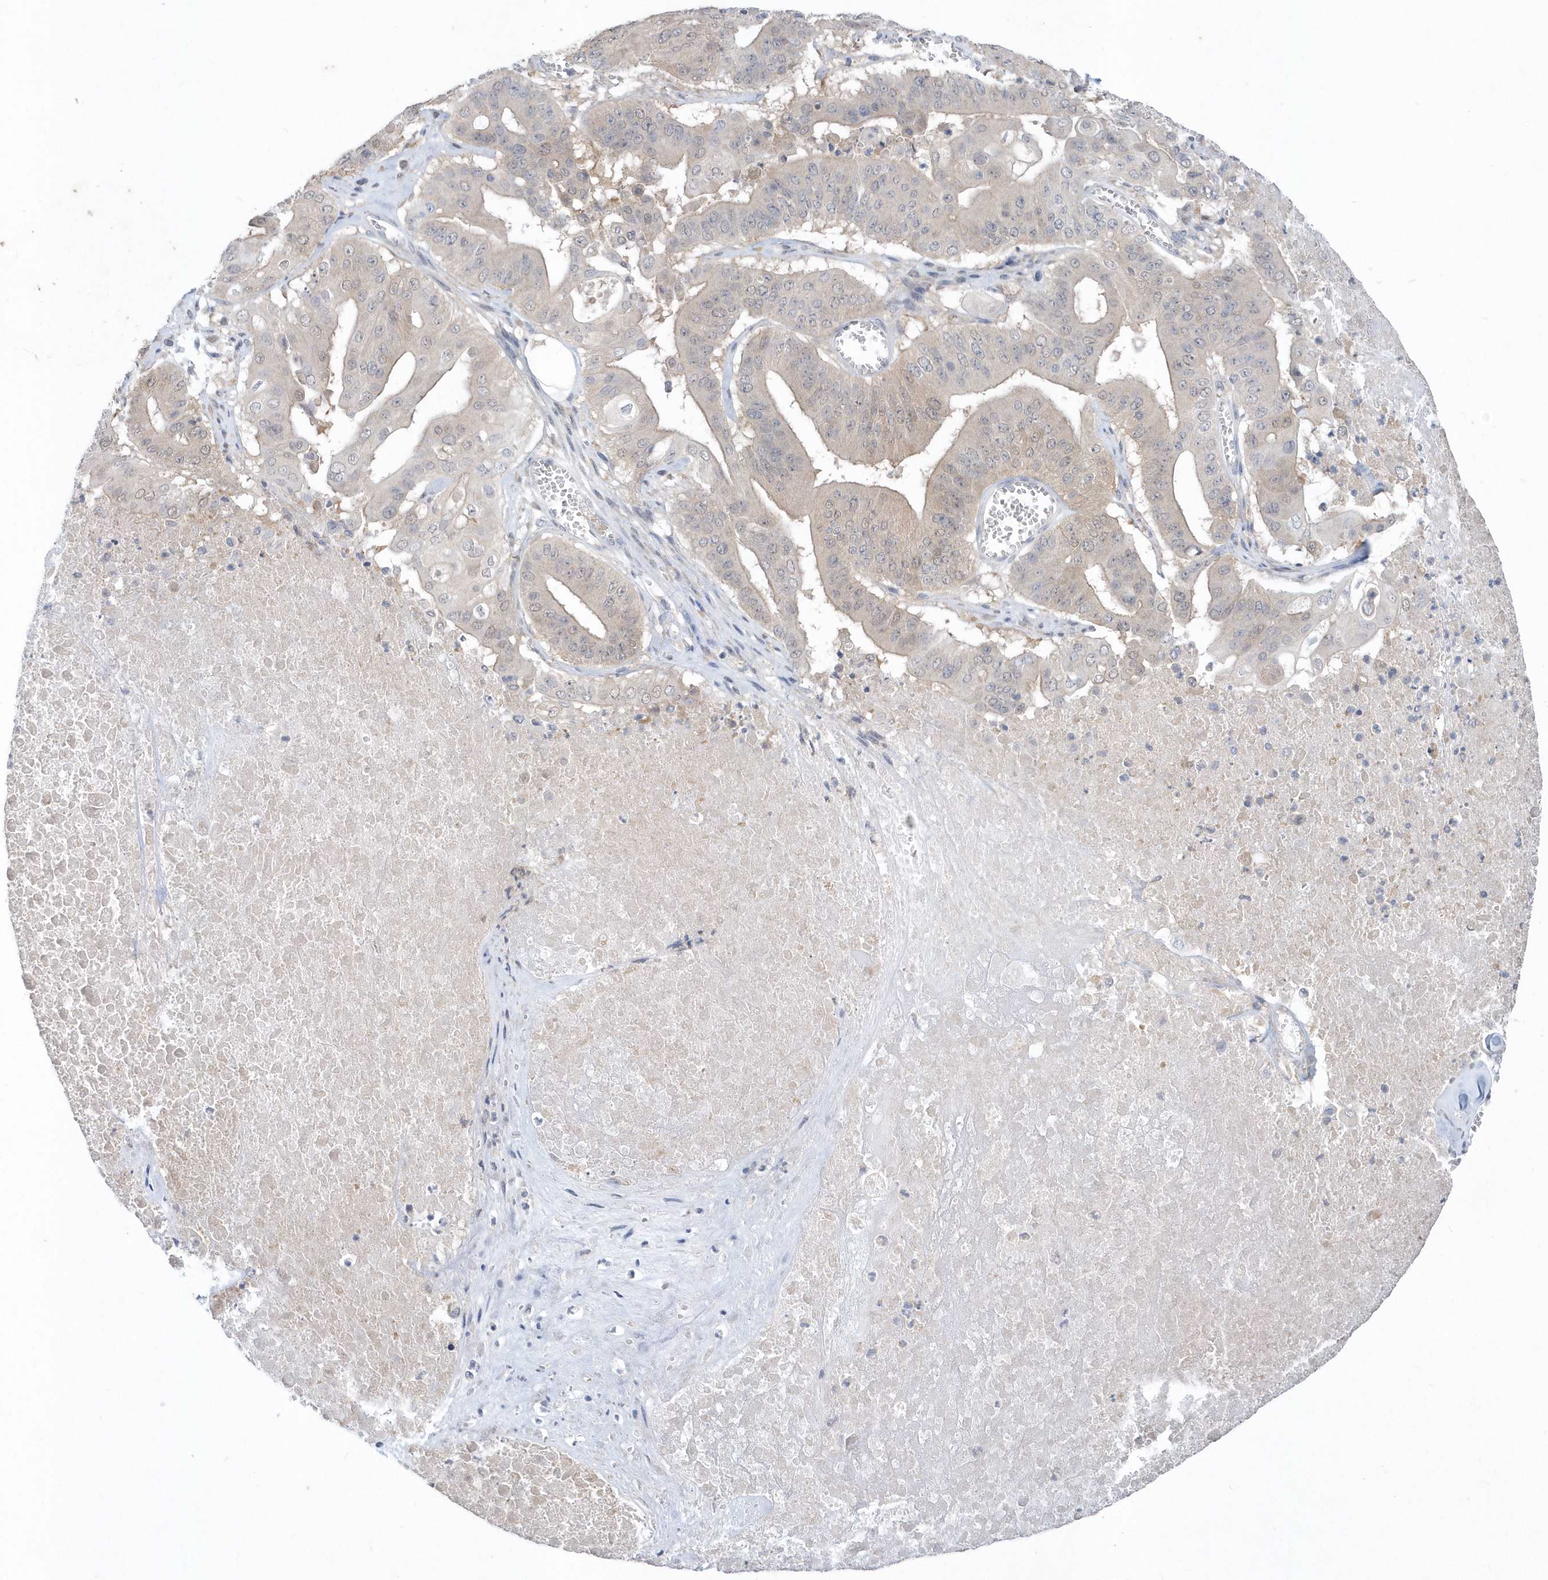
{"staining": {"intensity": "weak", "quantity": "25%-75%", "location": "cytoplasmic/membranous"}, "tissue": "pancreatic cancer", "cell_type": "Tumor cells", "image_type": "cancer", "snomed": [{"axis": "morphology", "description": "Adenocarcinoma, NOS"}, {"axis": "topography", "description": "Pancreas"}], "caption": "Immunohistochemistry of human pancreatic adenocarcinoma demonstrates low levels of weak cytoplasmic/membranous staining in approximately 25%-75% of tumor cells. The protein of interest is shown in brown color, while the nuclei are stained blue.", "gene": "AKR7A2", "patient": {"sex": "female", "age": 77}}